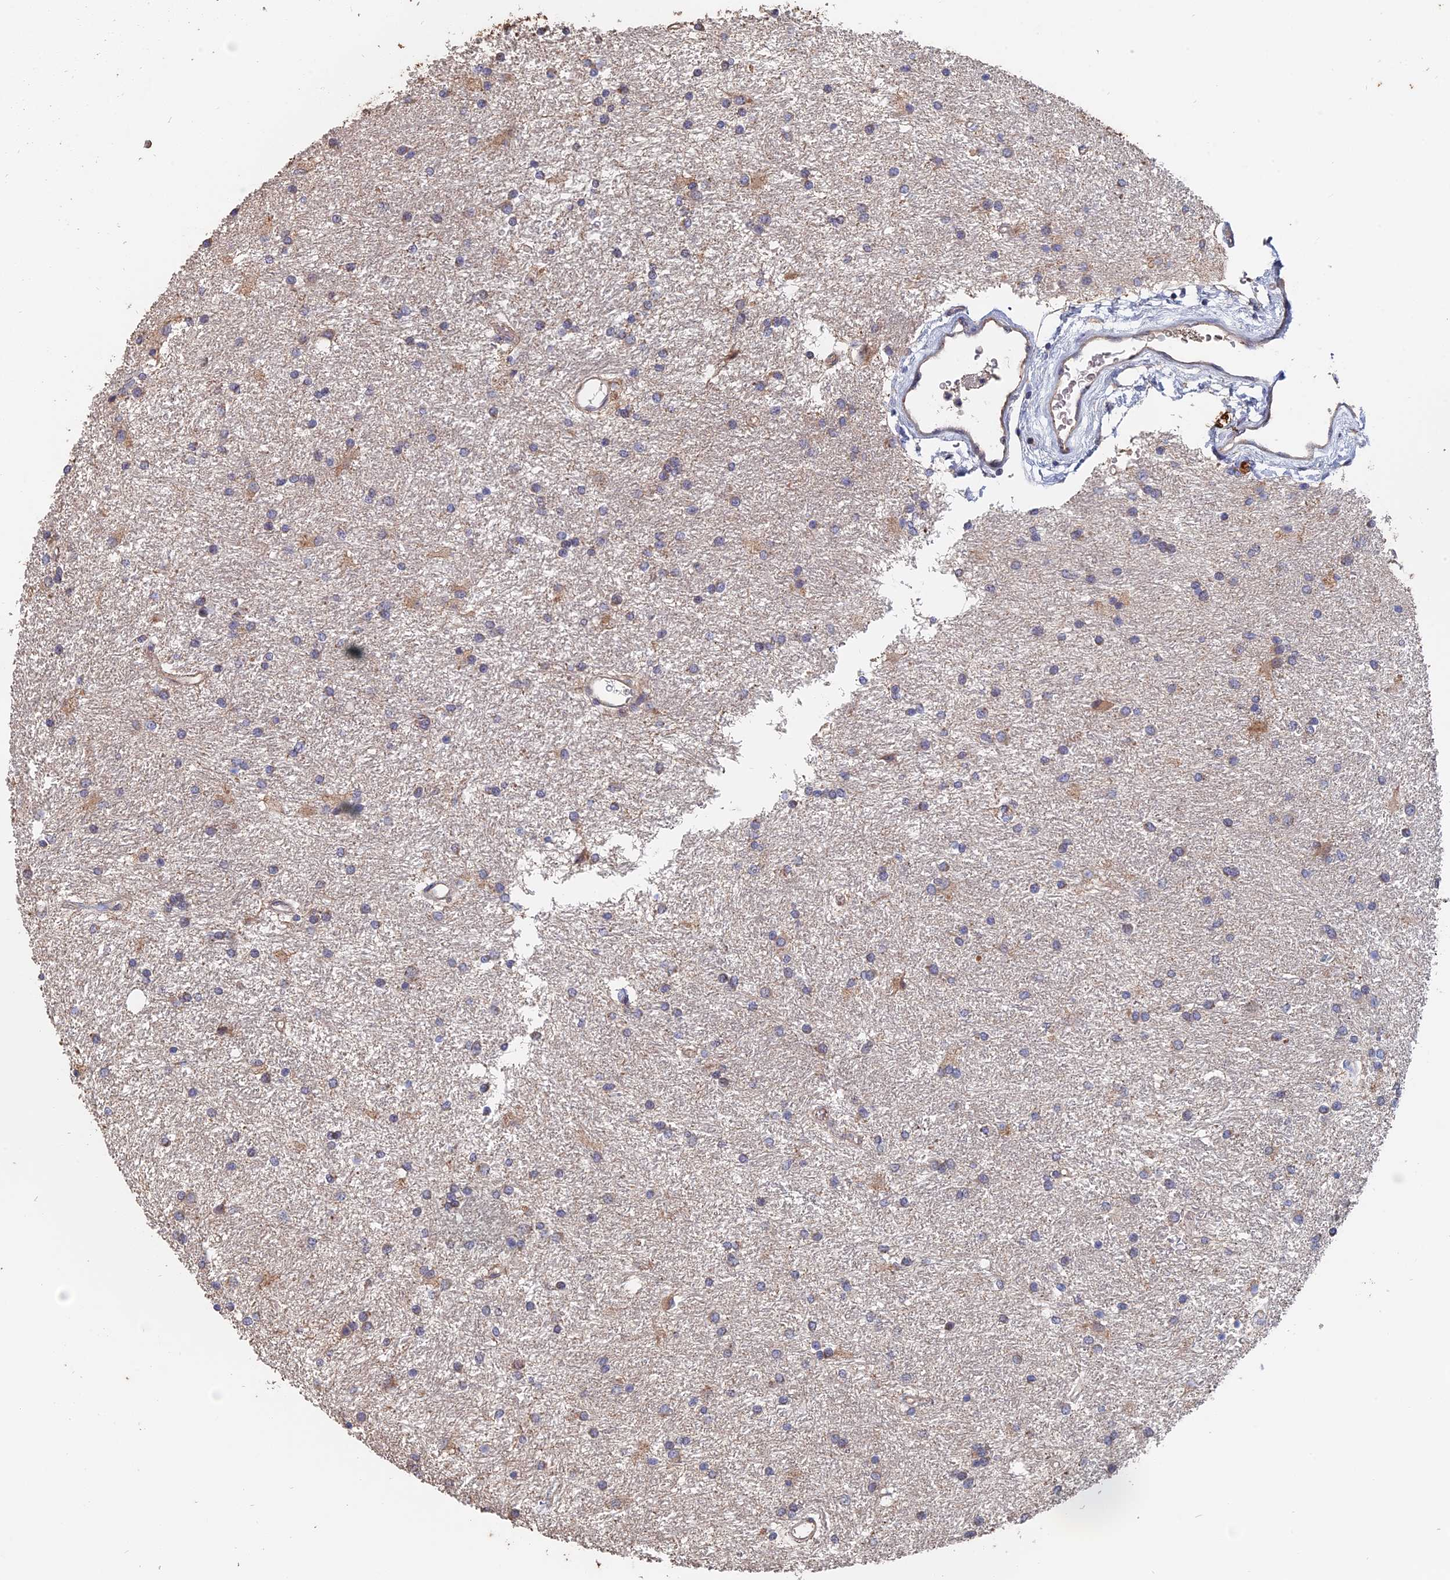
{"staining": {"intensity": "weak", "quantity": "<25%", "location": "cytoplasmic/membranous"}, "tissue": "glioma", "cell_type": "Tumor cells", "image_type": "cancer", "snomed": [{"axis": "morphology", "description": "Glioma, malignant, High grade"}, {"axis": "topography", "description": "Brain"}], "caption": "Immunohistochemistry (IHC) of human malignant glioma (high-grade) exhibits no staining in tumor cells.", "gene": "SLC33A1", "patient": {"sex": "male", "age": 77}}